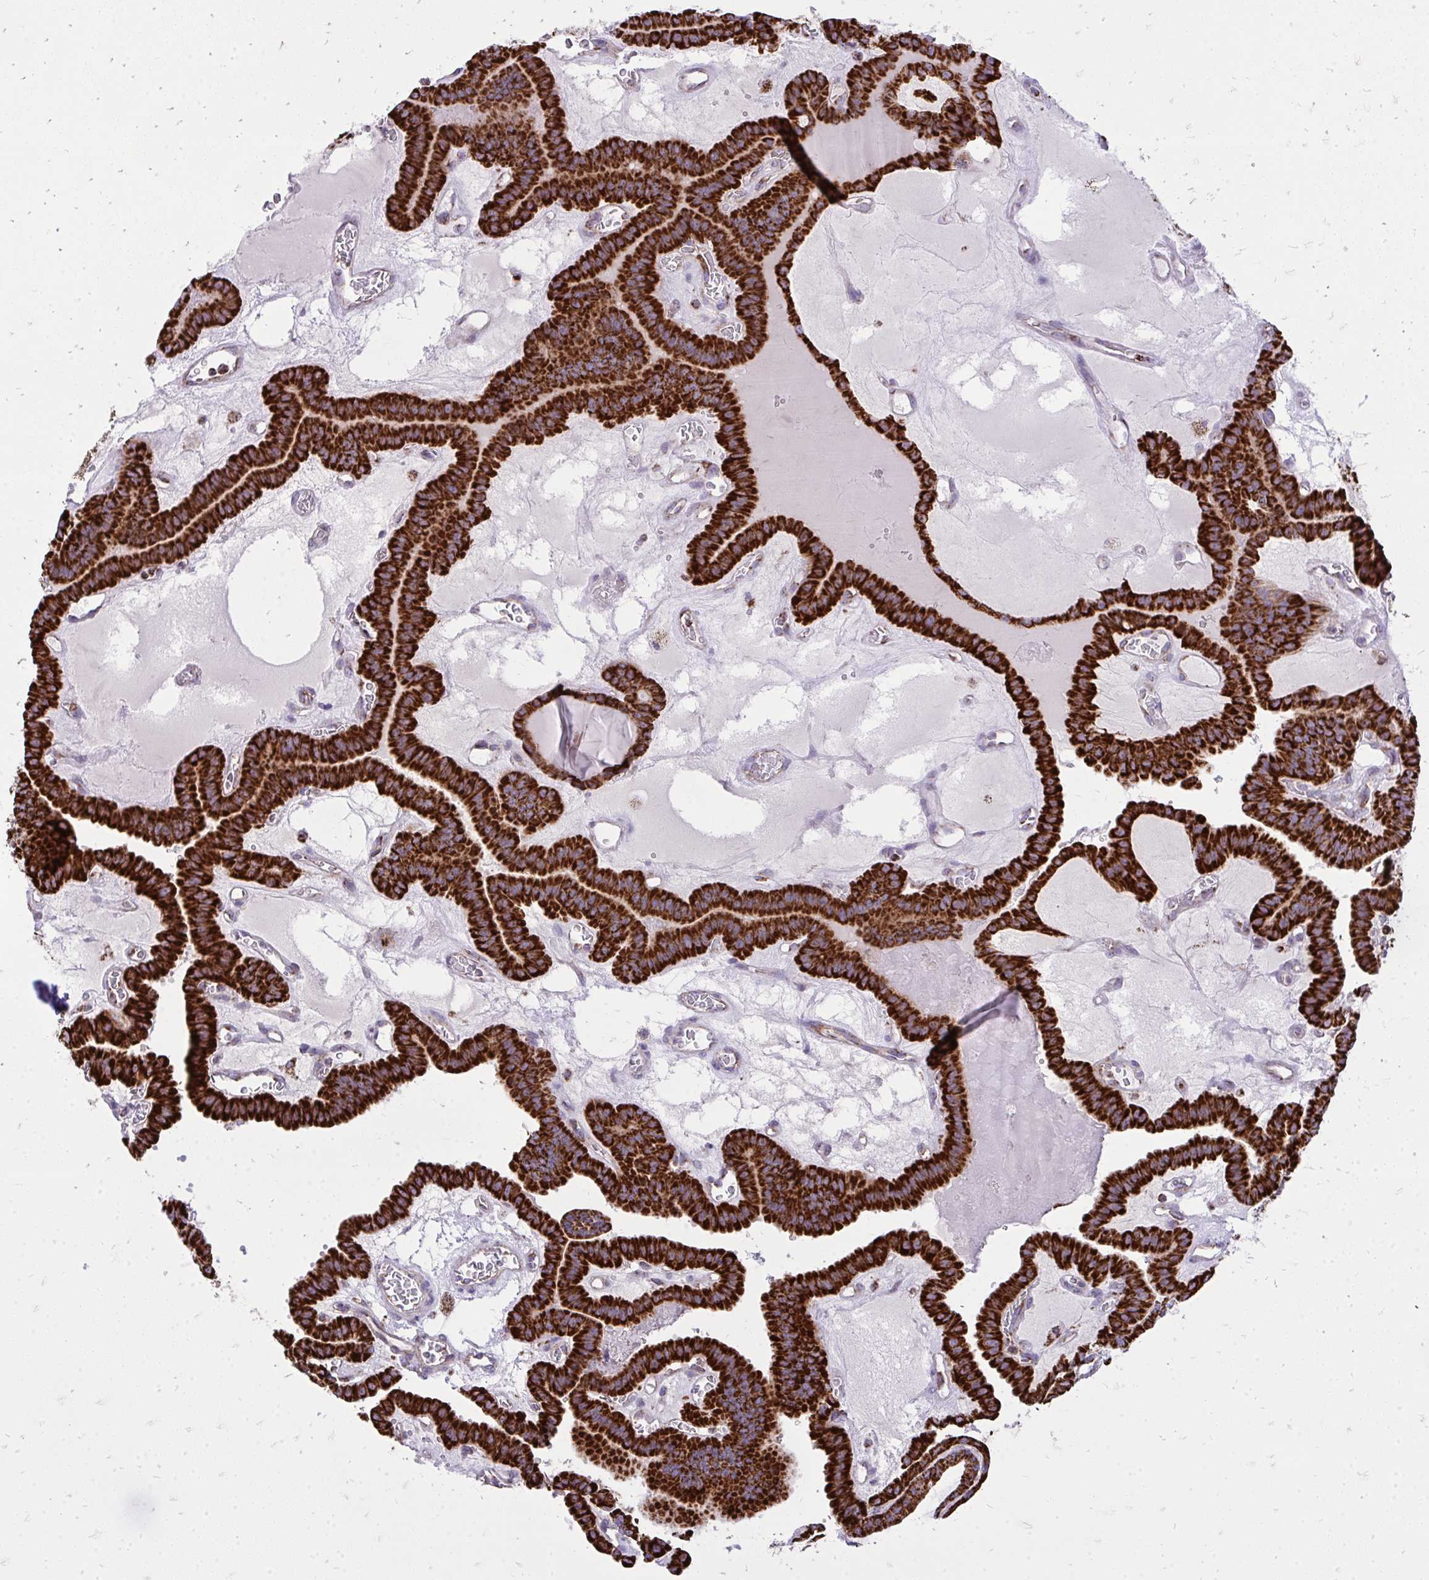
{"staining": {"intensity": "strong", "quantity": ">75%", "location": "cytoplasmic/membranous"}, "tissue": "thyroid cancer", "cell_type": "Tumor cells", "image_type": "cancer", "snomed": [{"axis": "morphology", "description": "Papillary adenocarcinoma, NOS"}, {"axis": "topography", "description": "Thyroid gland"}], "caption": "IHC (DAB (3,3'-diaminobenzidine)) staining of human thyroid cancer (papillary adenocarcinoma) demonstrates strong cytoplasmic/membranous protein expression in about >75% of tumor cells.", "gene": "SPTBN2", "patient": {"sex": "male", "age": 87}}